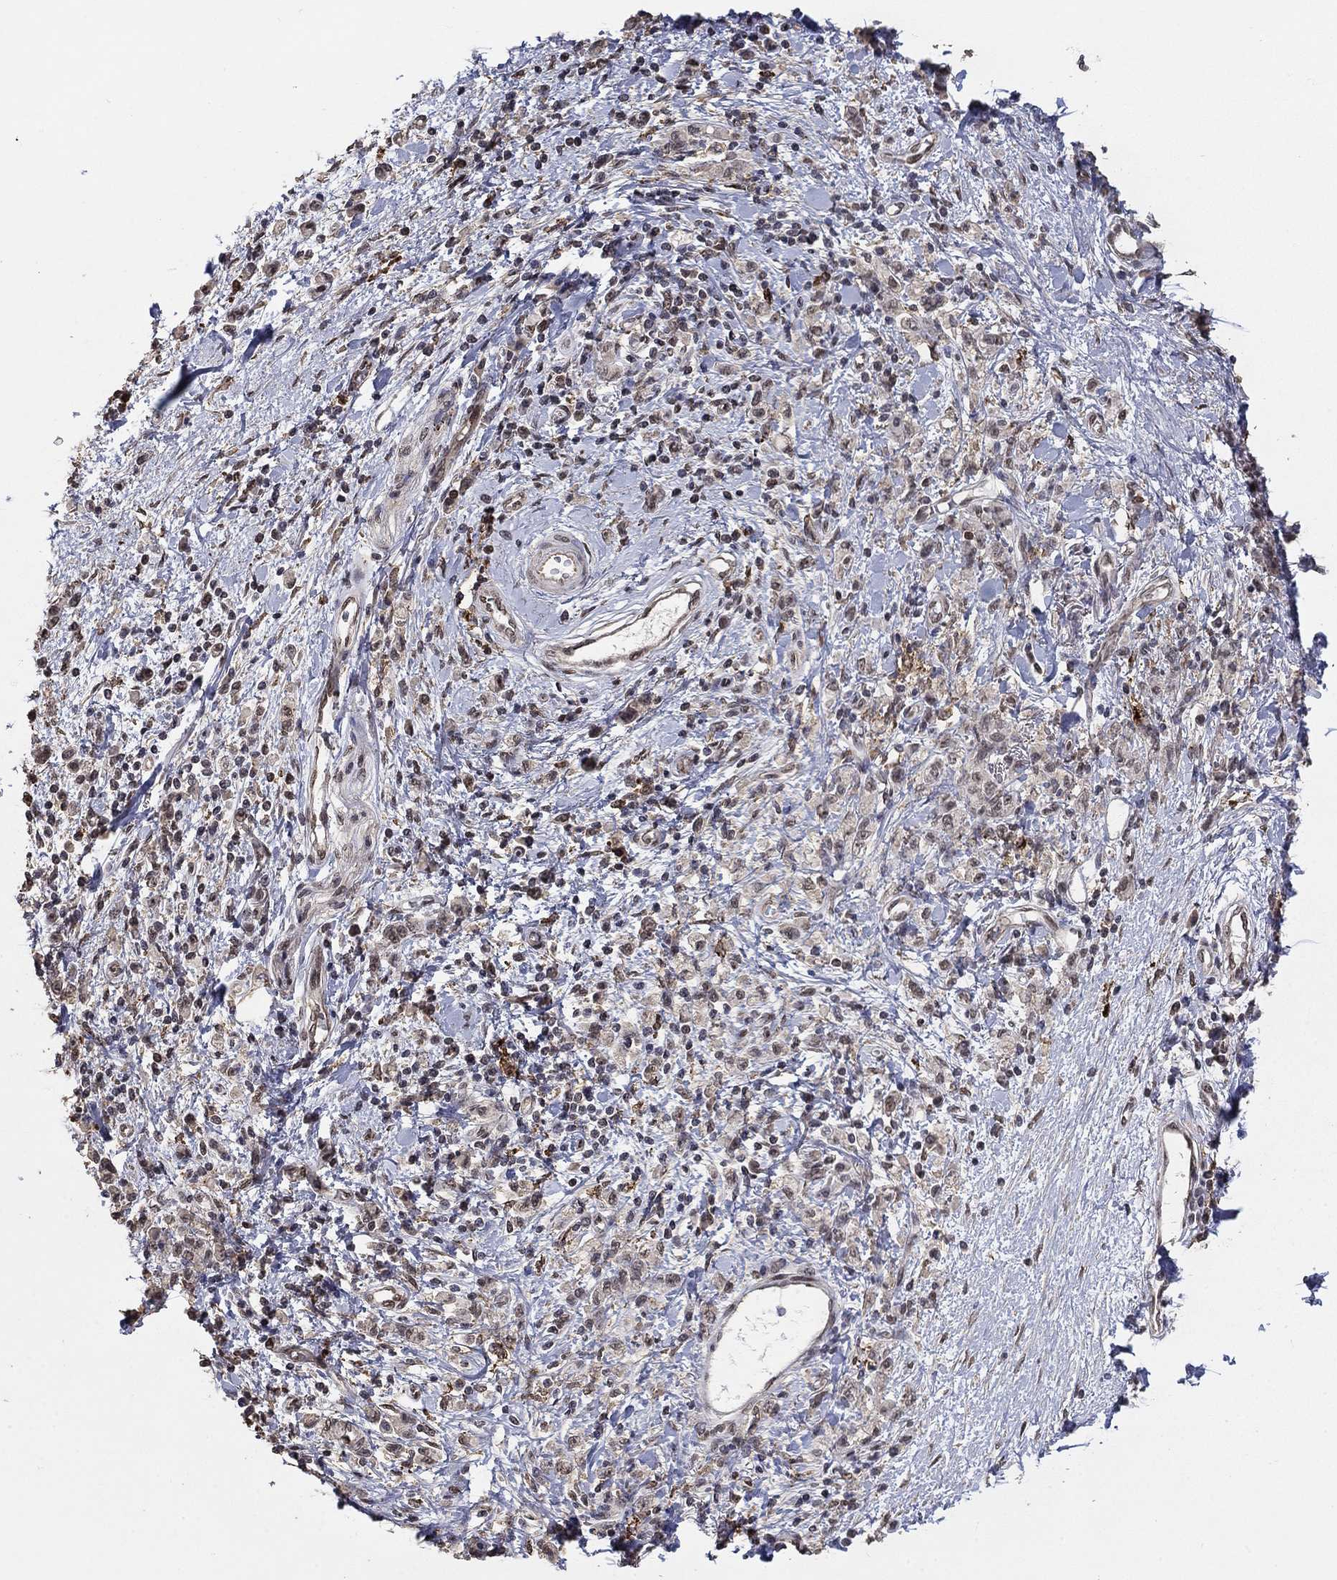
{"staining": {"intensity": "weak", "quantity": "<25%", "location": "nuclear"}, "tissue": "stomach cancer", "cell_type": "Tumor cells", "image_type": "cancer", "snomed": [{"axis": "morphology", "description": "Adenocarcinoma, NOS"}, {"axis": "topography", "description": "Stomach"}], "caption": "Micrograph shows no protein staining in tumor cells of stomach cancer (adenocarcinoma) tissue.", "gene": "GRIA3", "patient": {"sex": "male", "age": 77}}